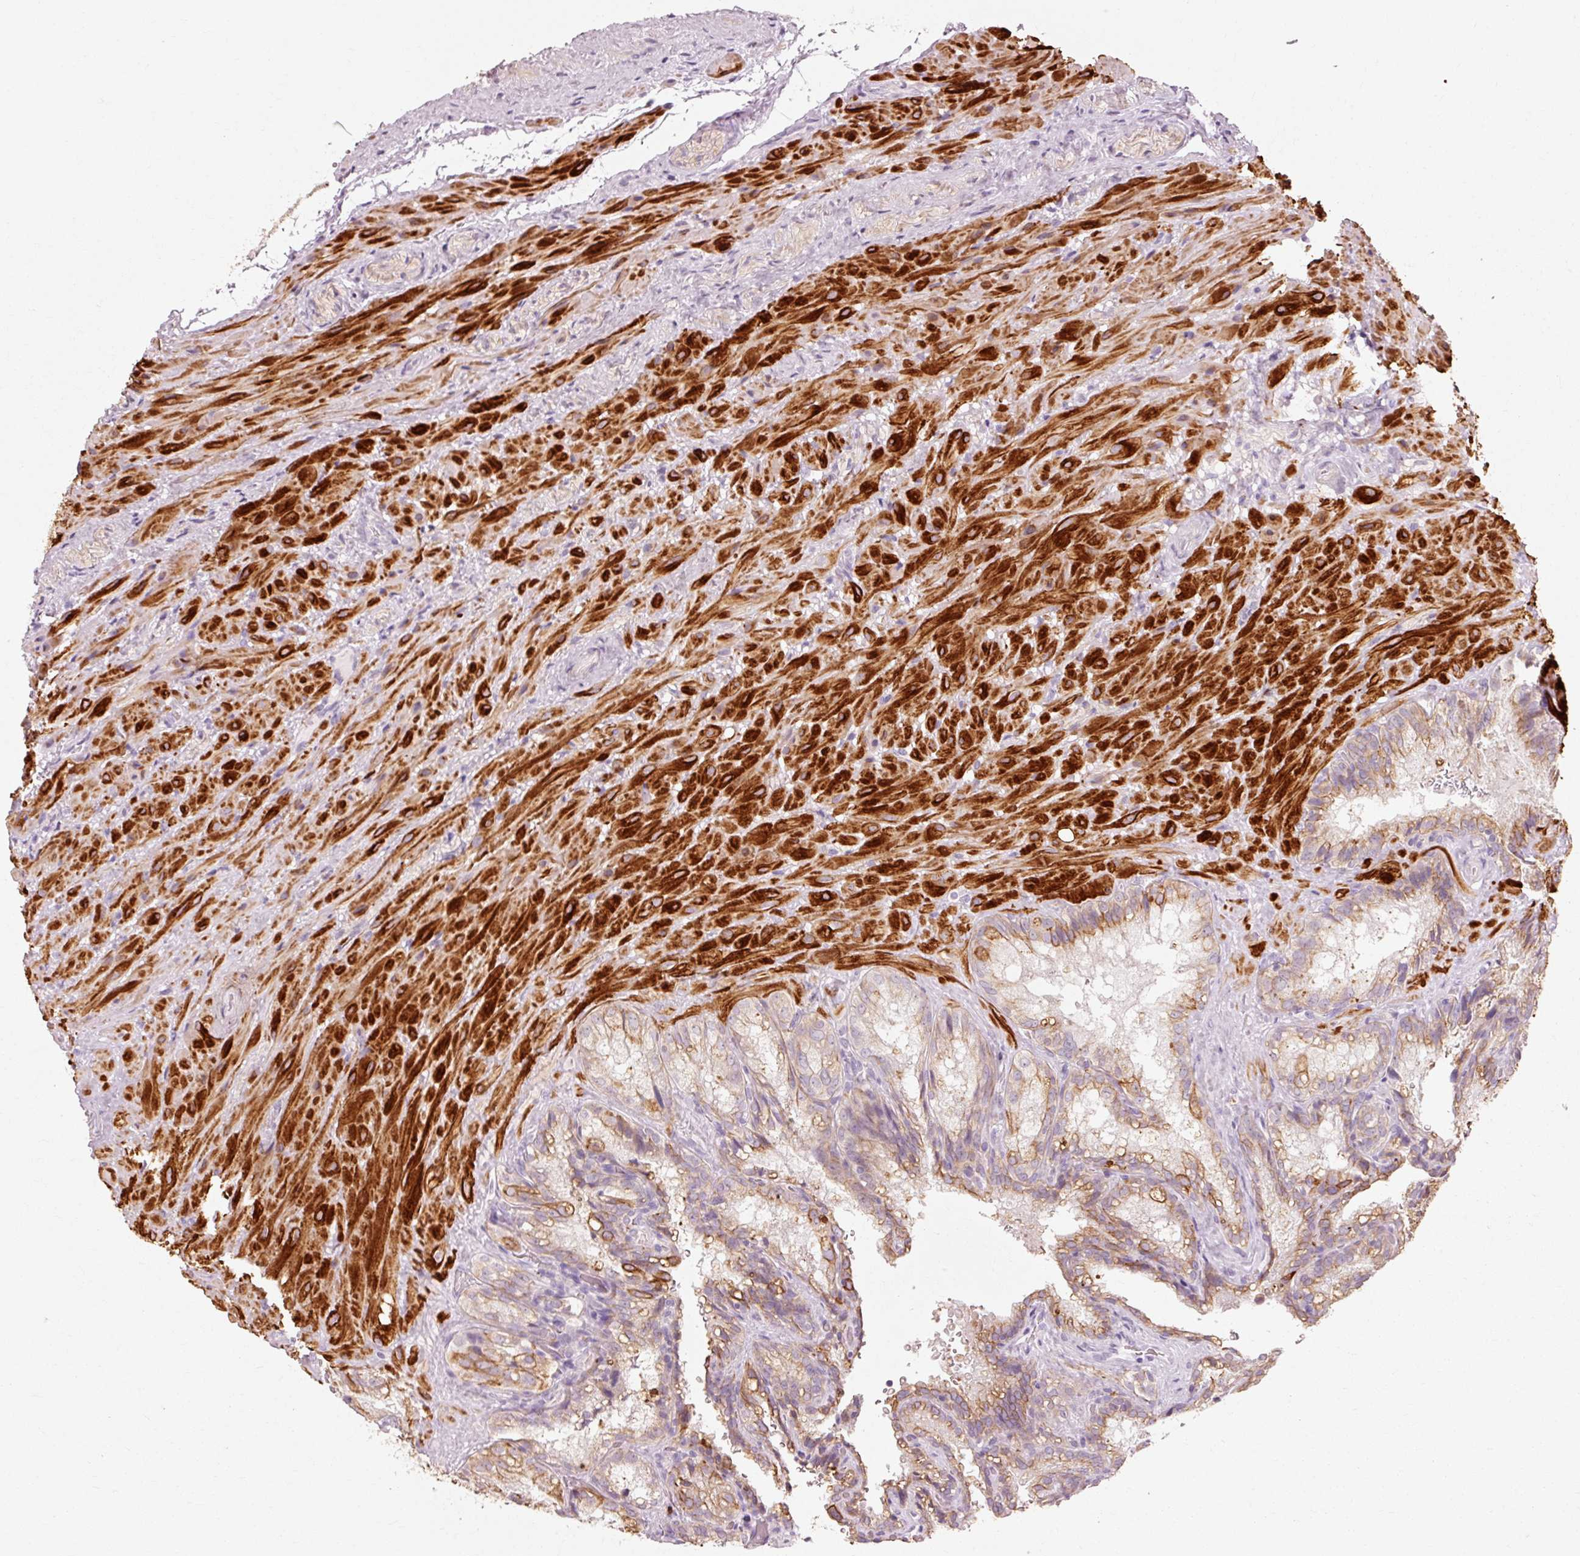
{"staining": {"intensity": "moderate", "quantity": ">75%", "location": "cytoplasmic/membranous"}, "tissue": "seminal vesicle", "cell_type": "Glandular cells", "image_type": "normal", "snomed": [{"axis": "morphology", "description": "Normal tissue, NOS"}, {"axis": "topography", "description": "Seminal veicle"}], "caption": "This image exhibits immunohistochemistry (IHC) staining of benign seminal vesicle, with medium moderate cytoplasmic/membranous staining in approximately >75% of glandular cells.", "gene": "TRIM73", "patient": {"sex": "male", "age": 47}}